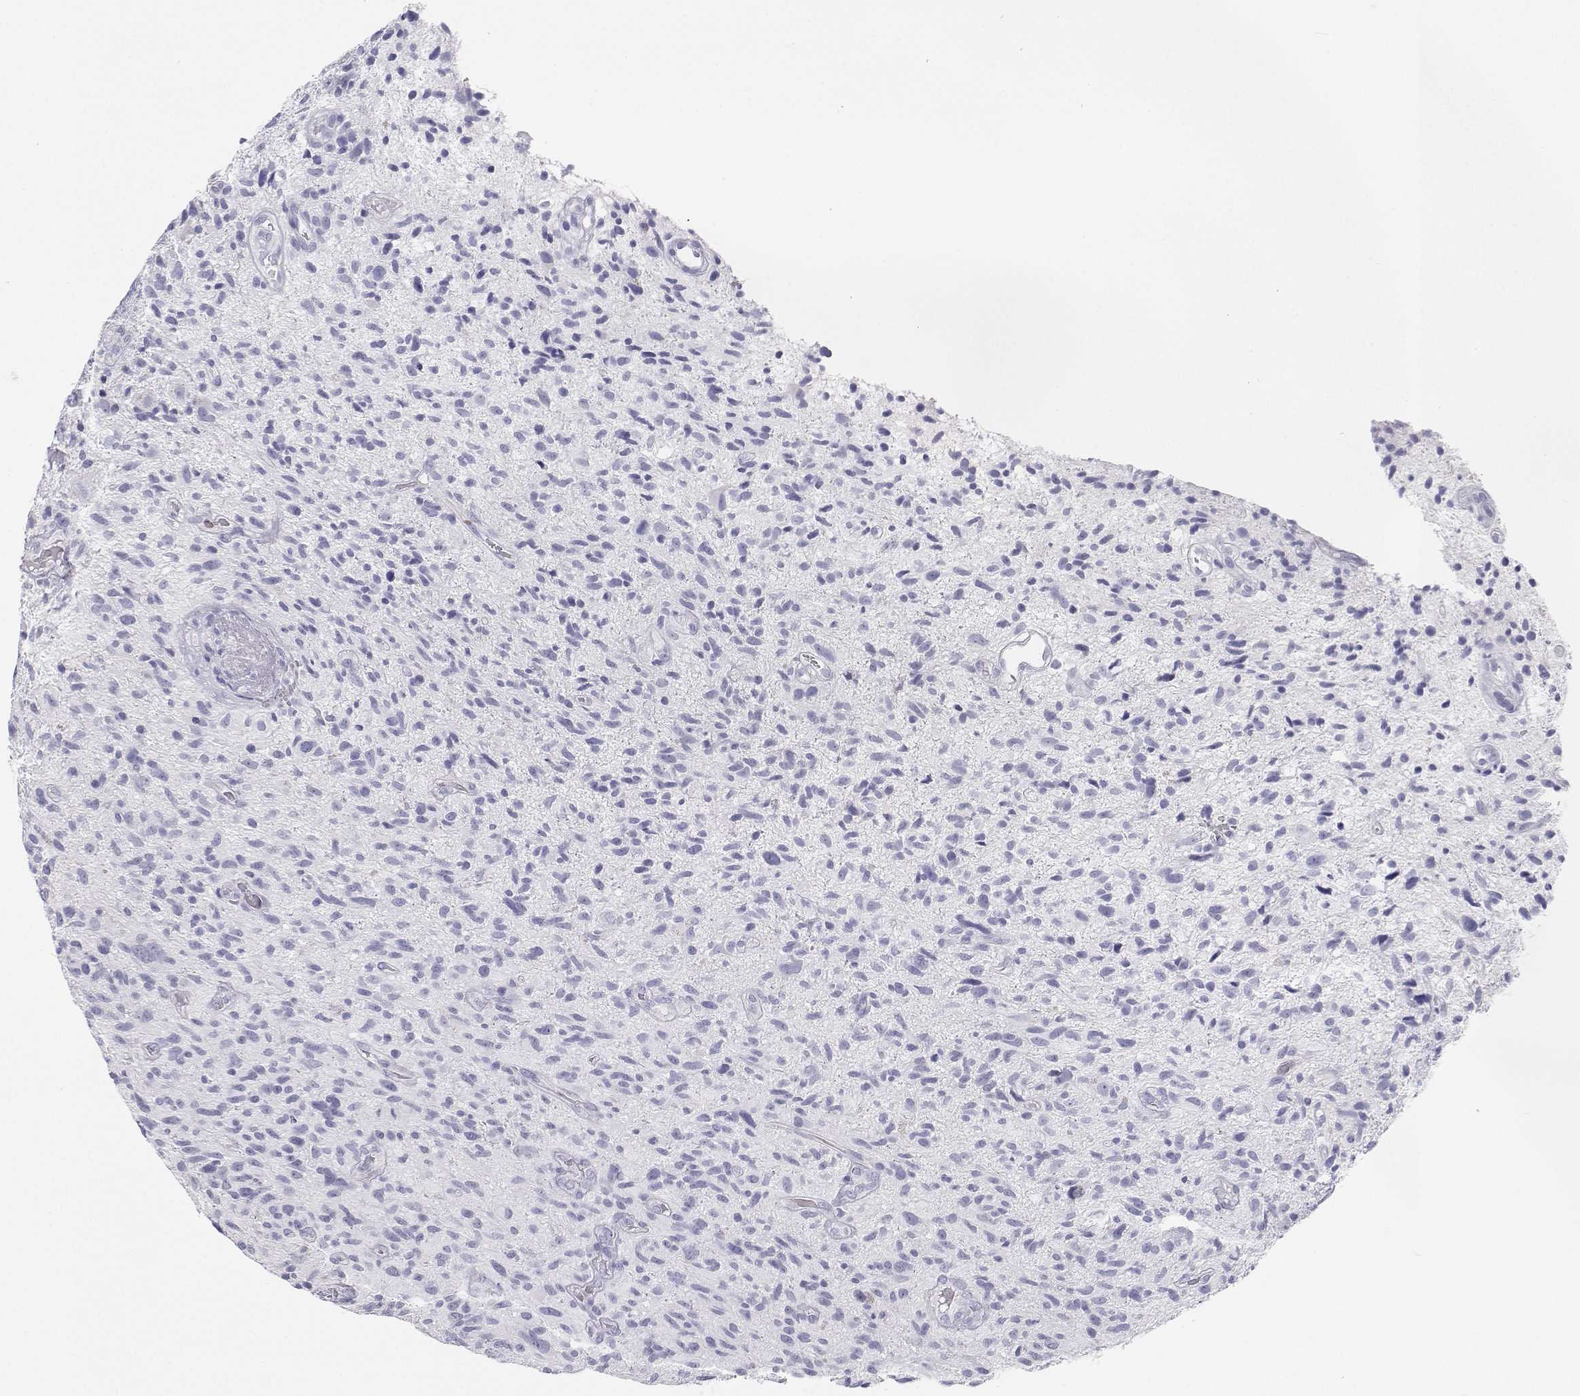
{"staining": {"intensity": "negative", "quantity": "none", "location": "none"}, "tissue": "glioma", "cell_type": "Tumor cells", "image_type": "cancer", "snomed": [{"axis": "morphology", "description": "Glioma, malignant, High grade"}, {"axis": "topography", "description": "Brain"}], "caption": "Malignant high-grade glioma stained for a protein using immunohistochemistry (IHC) displays no staining tumor cells.", "gene": "SFTPB", "patient": {"sex": "male", "age": 75}}